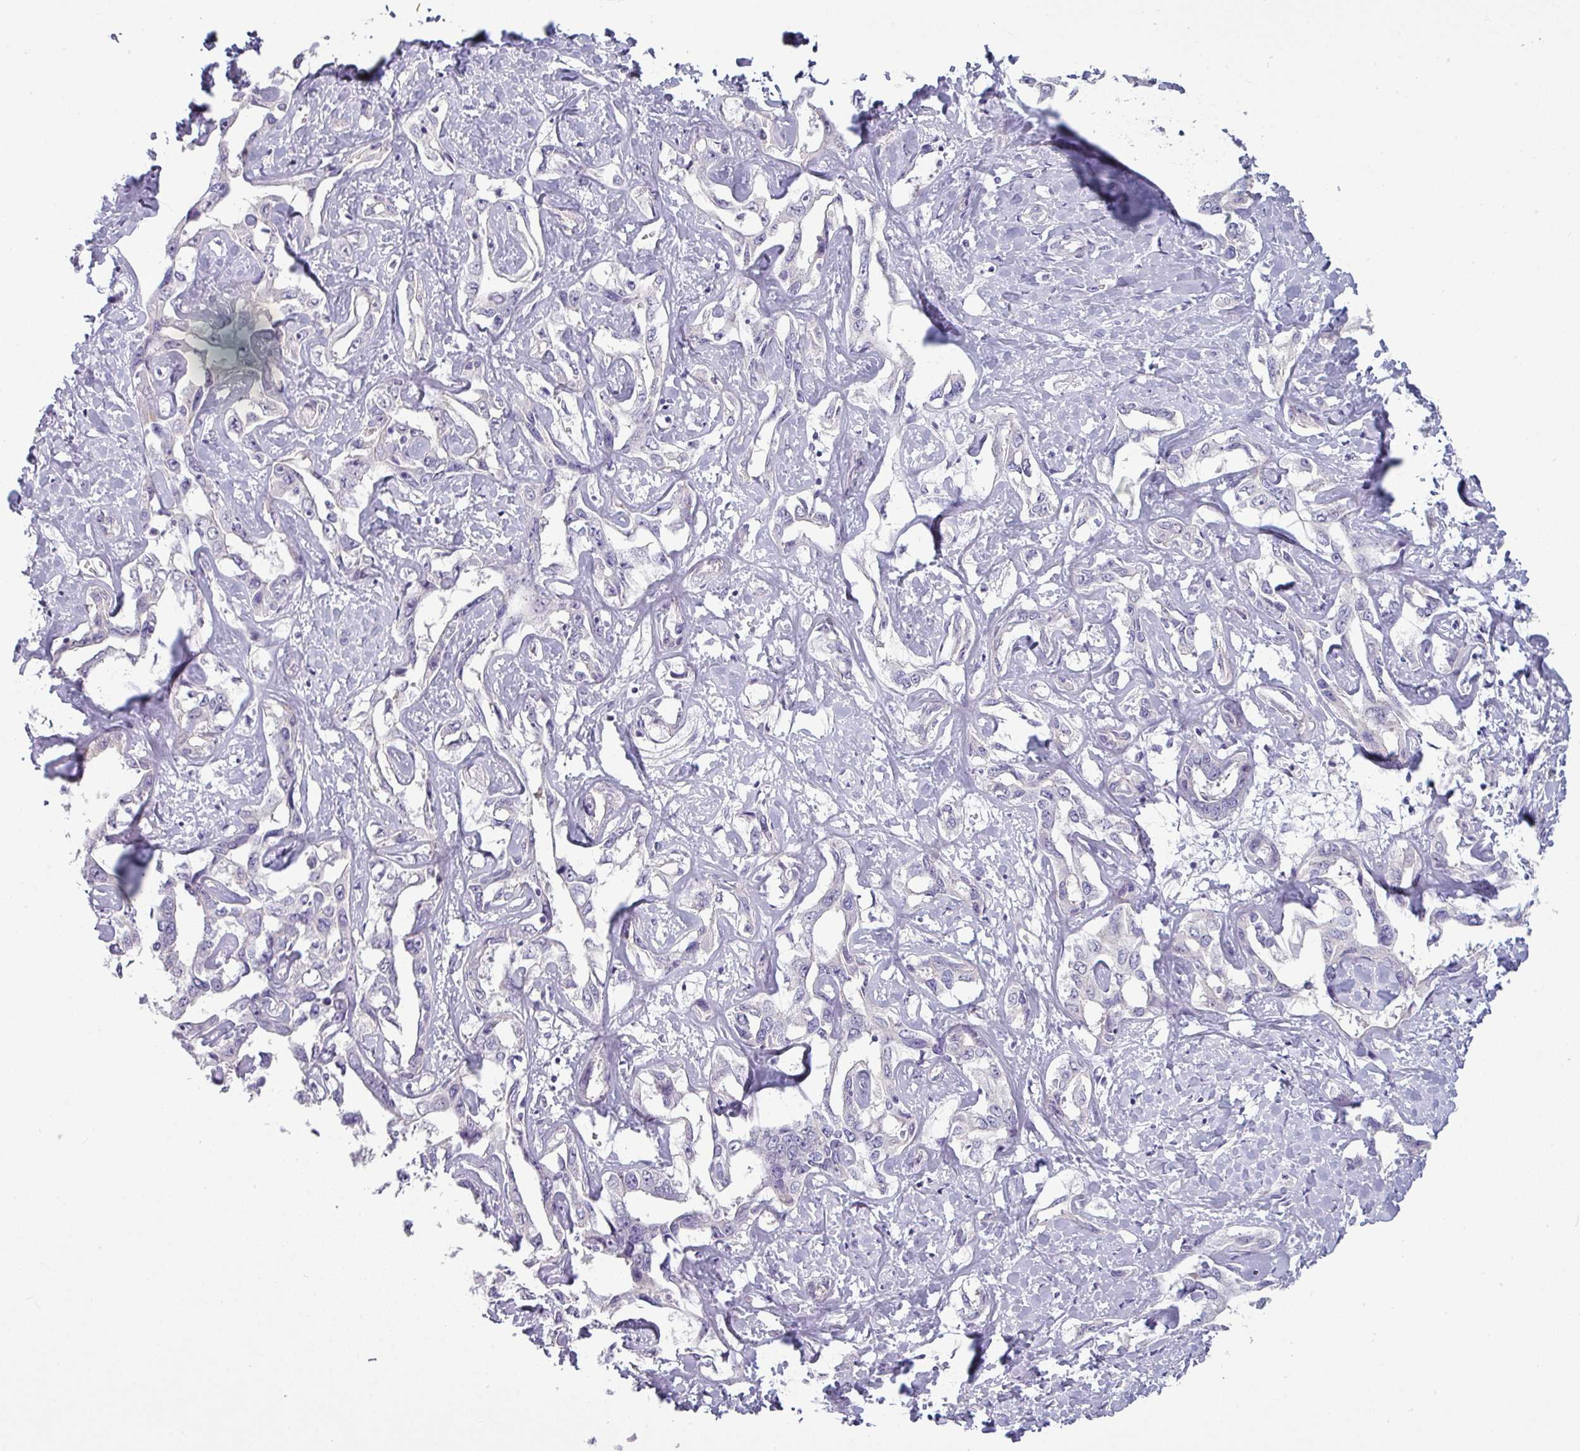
{"staining": {"intensity": "negative", "quantity": "none", "location": "none"}, "tissue": "liver cancer", "cell_type": "Tumor cells", "image_type": "cancer", "snomed": [{"axis": "morphology", "description": "Cholangiocarcinoma"}, {"axis": "topography", "description": "Liver"}], "caption": "Immunohistochemical staining of human liver cancer displays no significant expression in tumor cells.", "gene": "SLC26A9", "patient": {"sex": "male", "age": 59}}